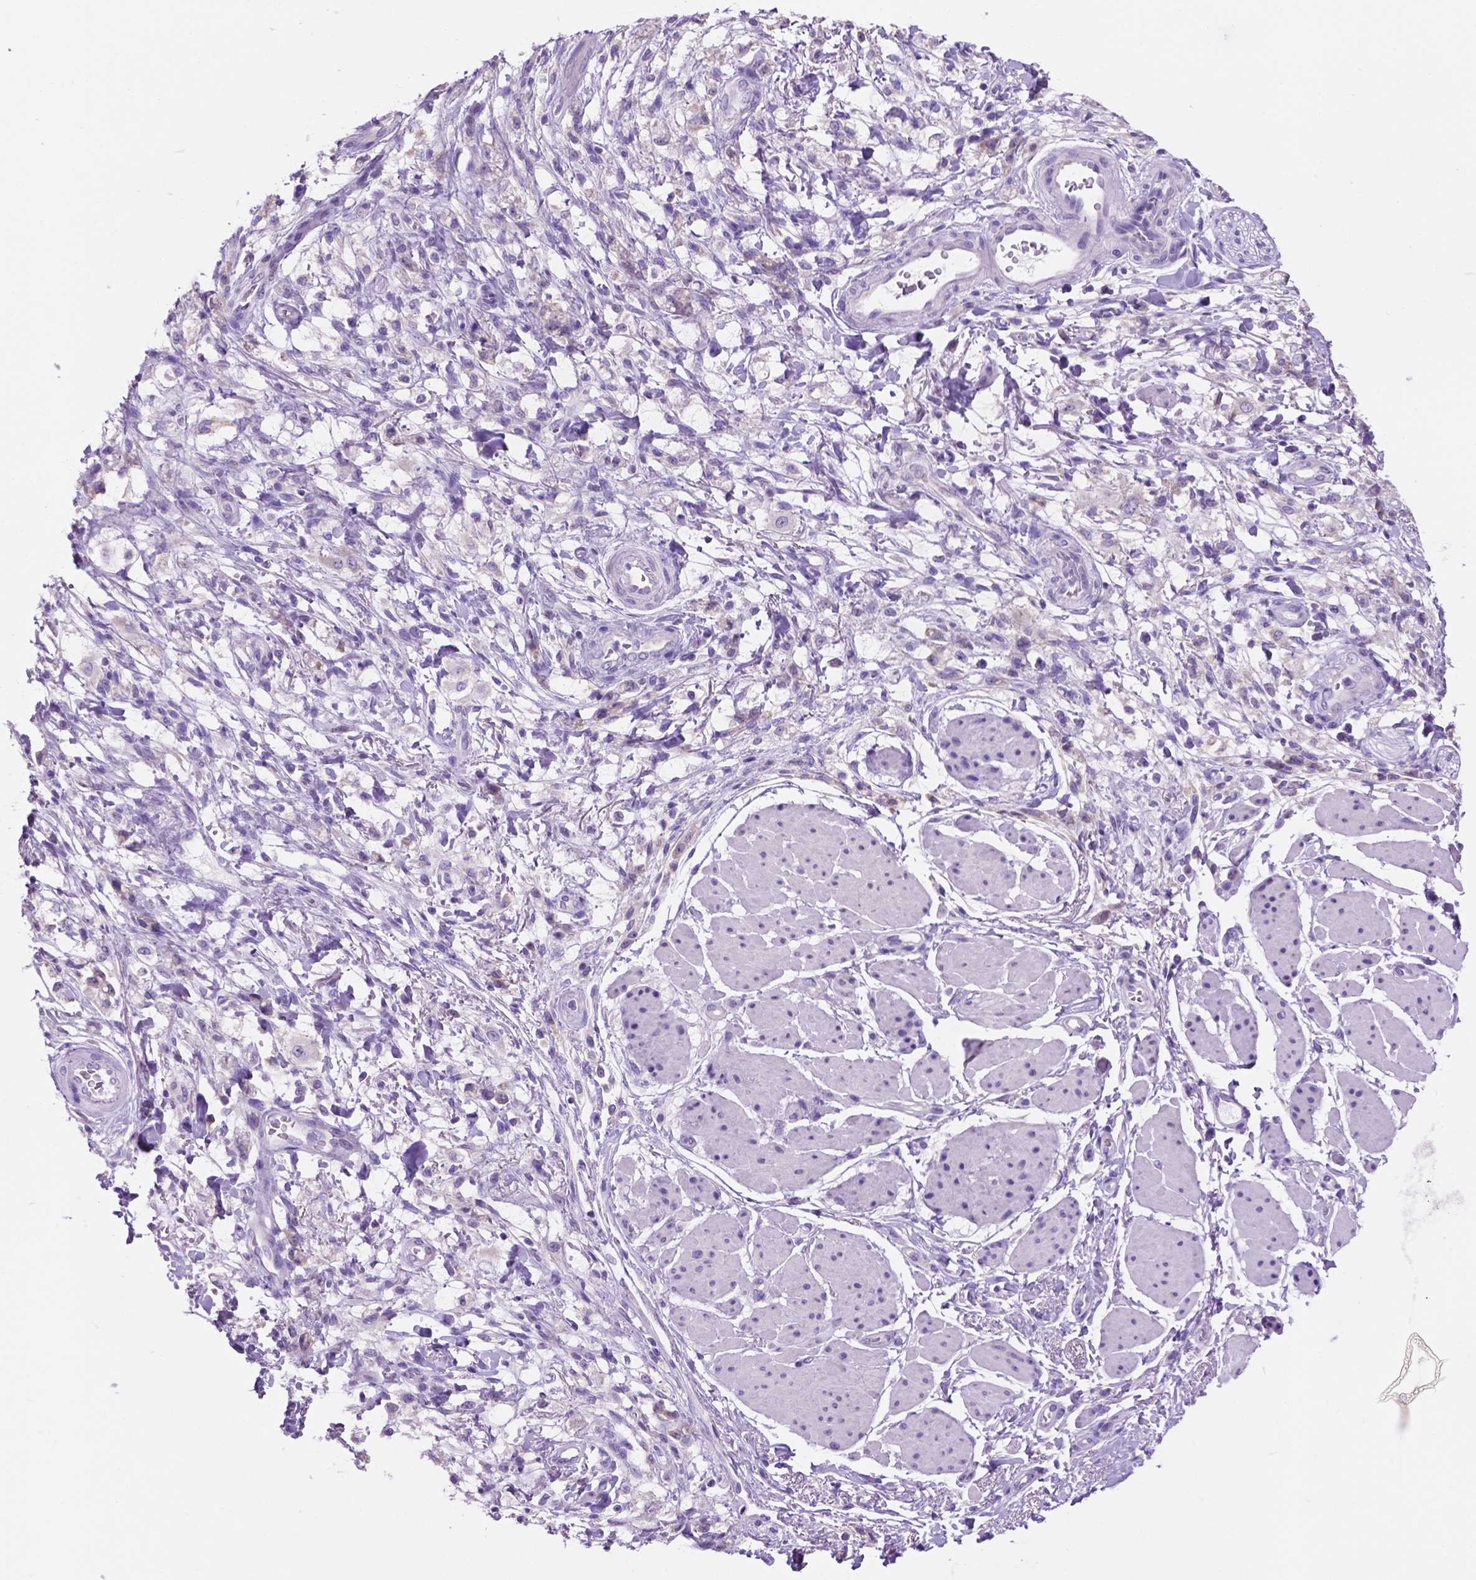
{"staining": {"intensity": "negative", "quantity": "none", "location": "none"}, "tissue": "stomach cancer", "cell_type": "Tumor cells", "image_type": "cancer", "snomed": [{"axis": "morphology", "description": "Adenocarcinoma, NOS"}, {"axis": "topography", "description": "Stomach"}], "caption": "Immunohistochemistry image of human stomach adenocarcinoma stained for a protein (brown), which shows no staining in tumor cells.", "gene": "SPDYA", "patient": {"sex": "female", "age": 60}}